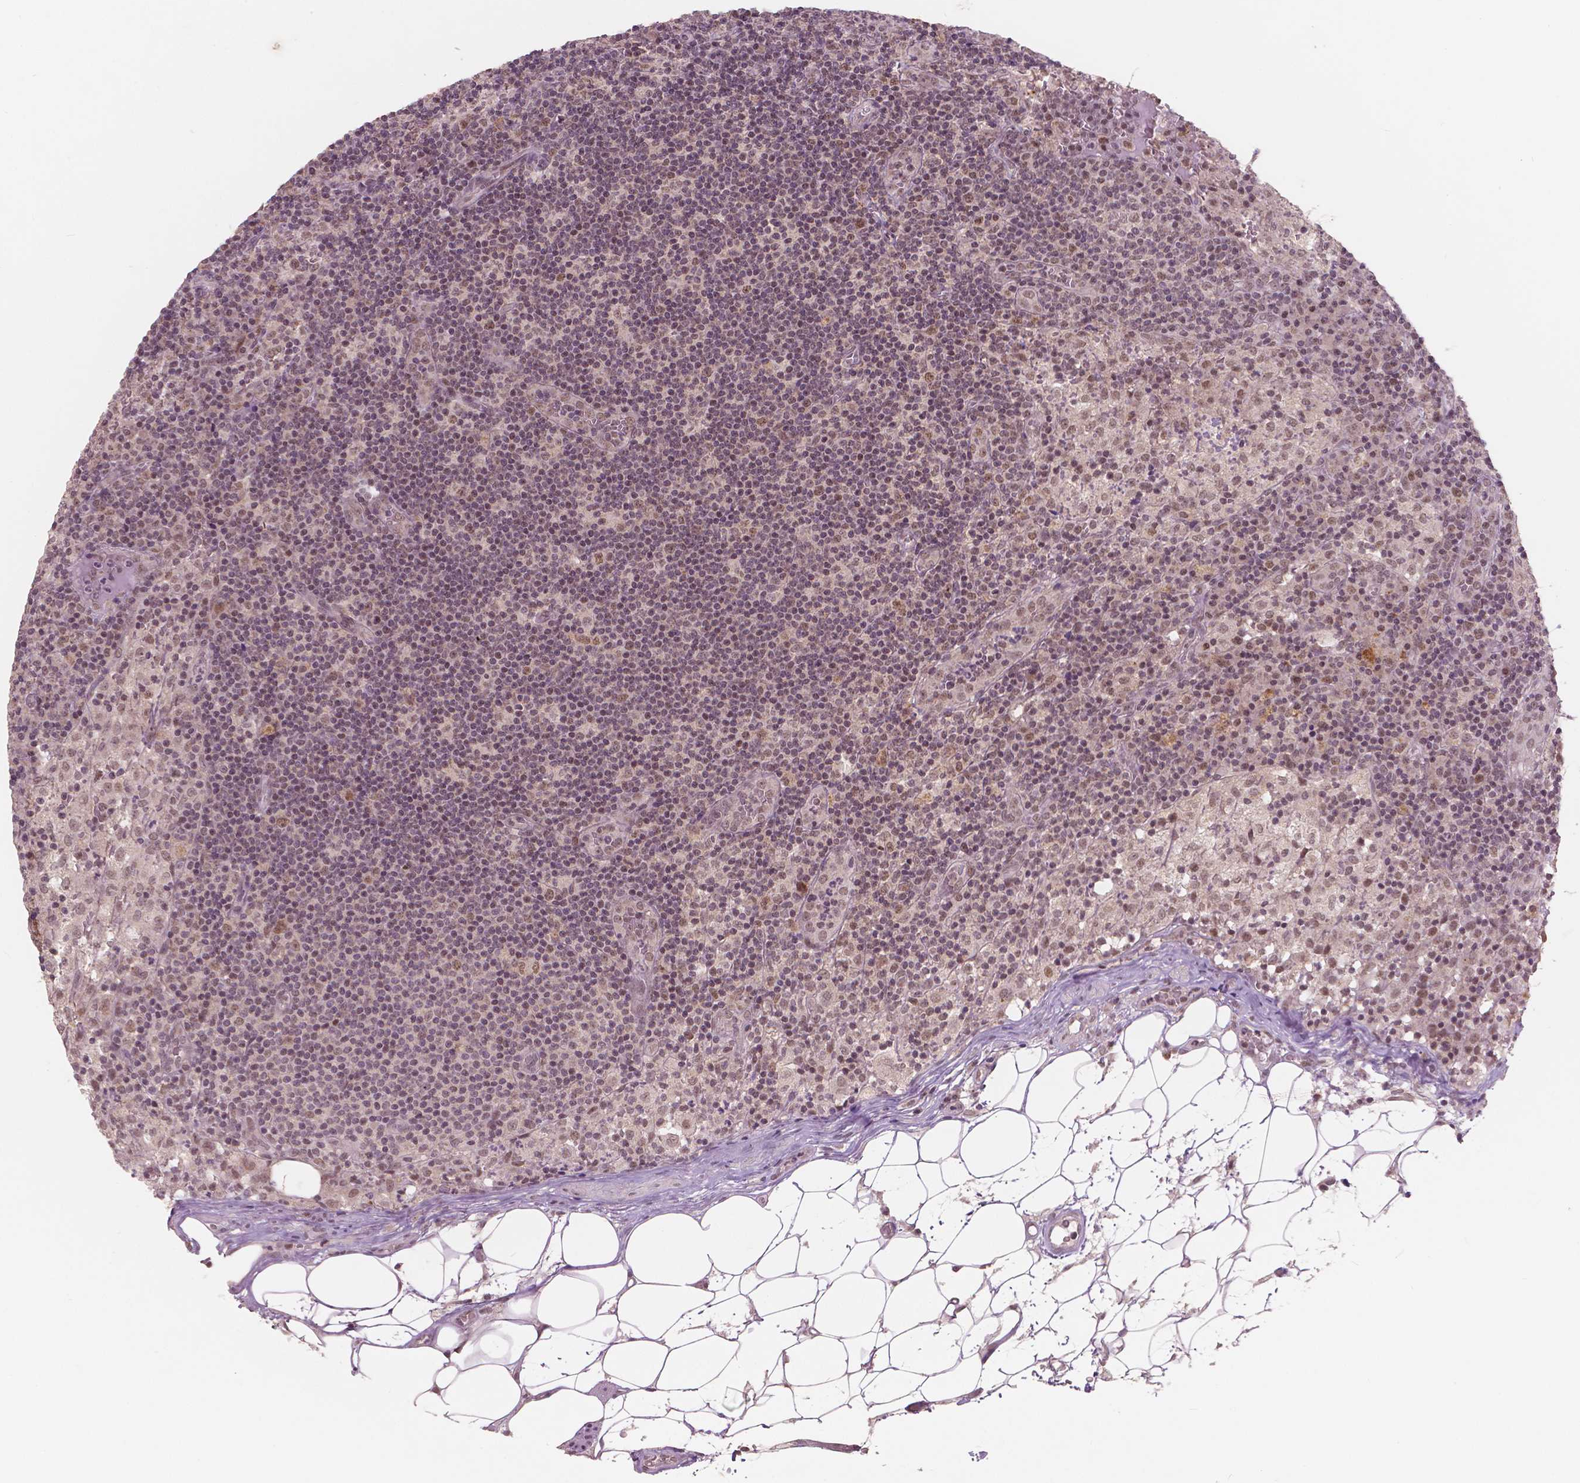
{"staining": {"intensity": "weak", "quantity": "25%-75%", "location": "nuclear"}, "tissue": "lymph node", "cell_type": "Non-germinal center cells", "image_type": "normal", "snomed": [{"axis": "morphology", "description": "Normal tissue, NOS"}, {"axis": "topography", "description": "Lymph node"}], "caption": "Immunohistochemistry (IHC) histopathology image of unremarkable lymph node stained for a protein (brown), which demonstrates low levels of weak nuclear expression in about 25%-75% of non-germinal center cells.", "gene": "NSD2", "patient": {"sex": "male", "age": 62}}